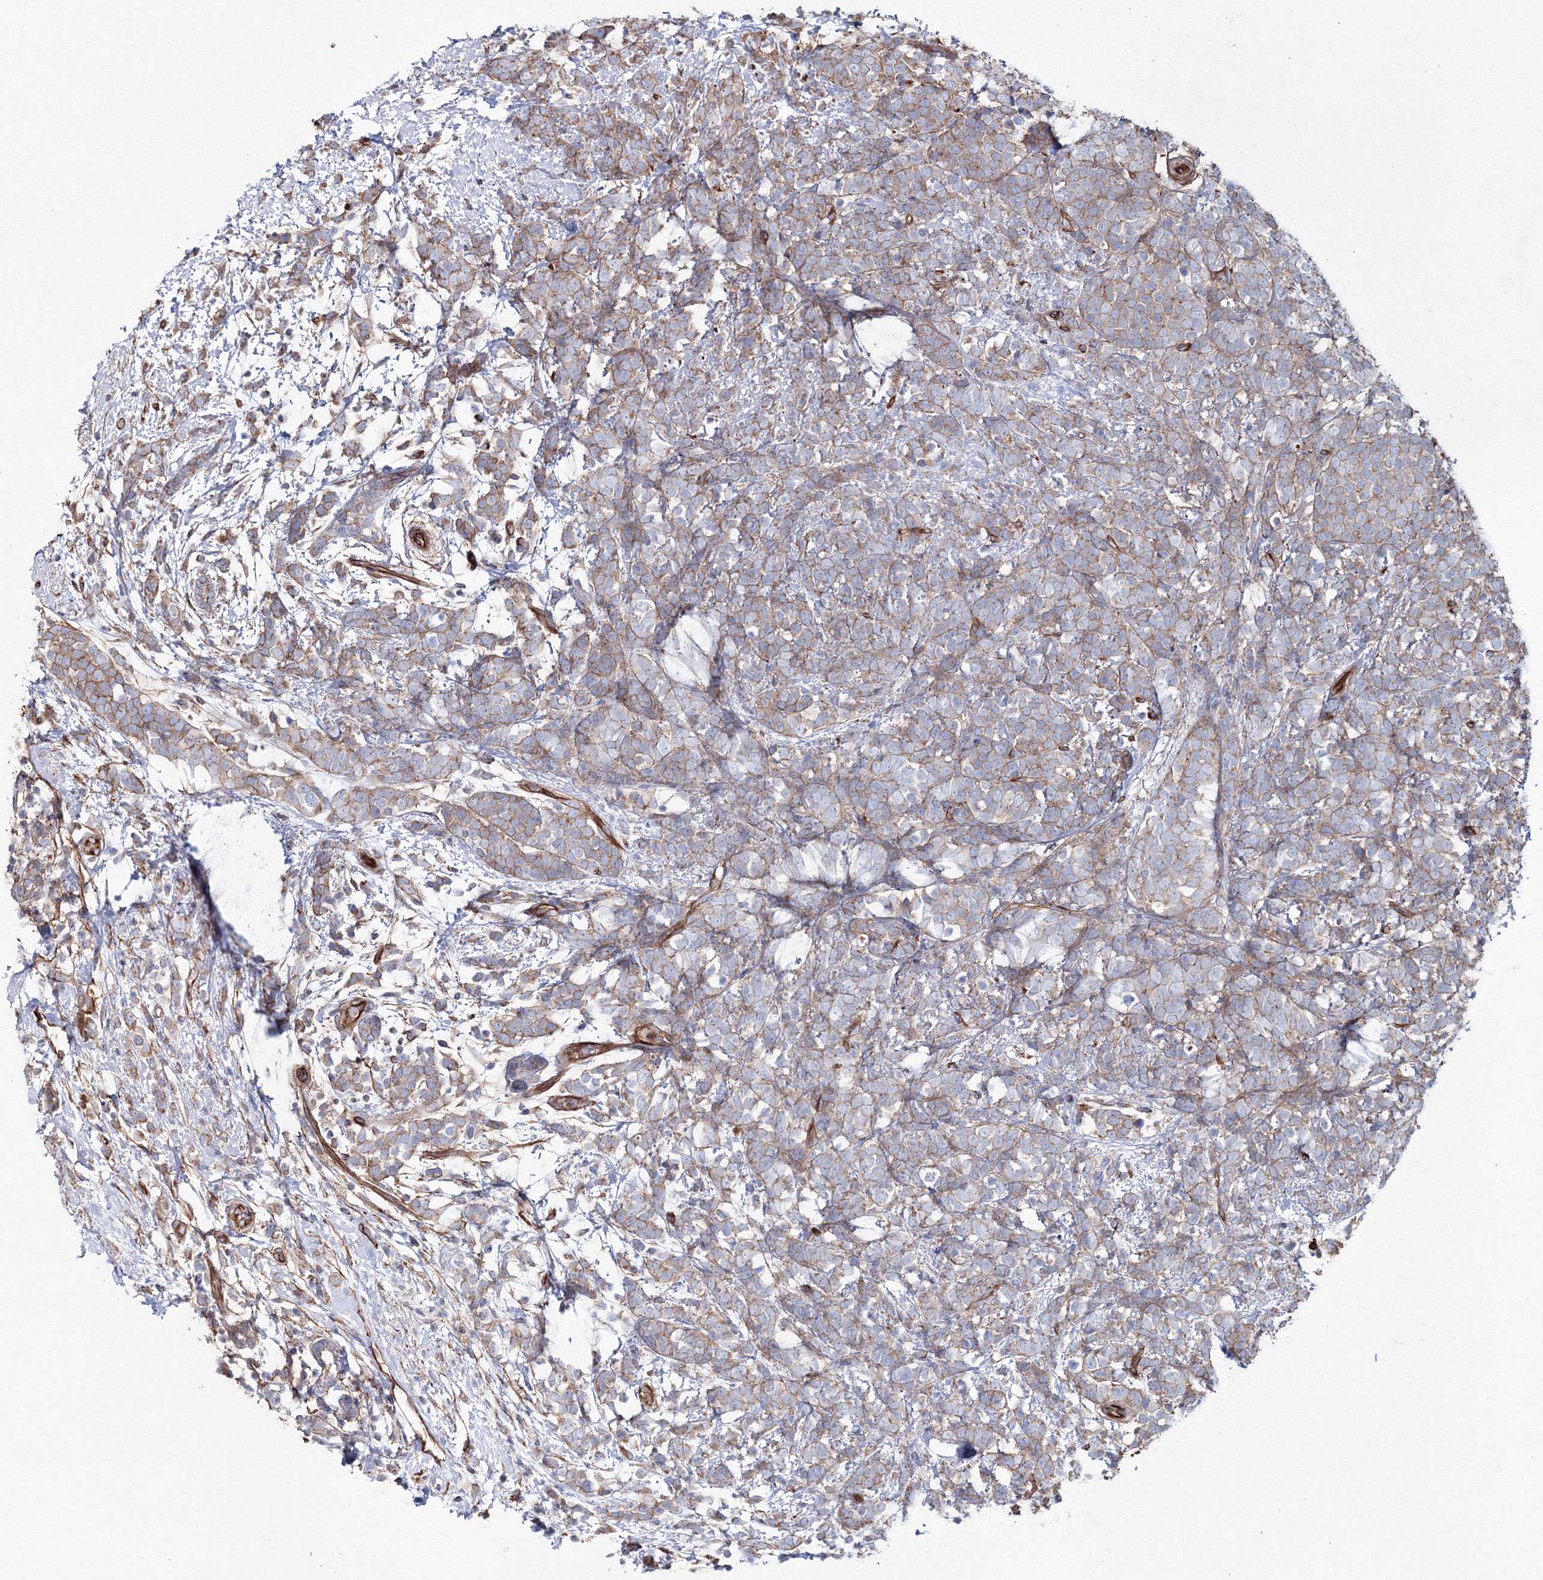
{"staining": {"intensity": "weak", "quantity": ">75%", "location": "cytoplasmic/membranous"}, "tissue": "breast cancer", "cell_type": "Tumor cells", "image_type": "cancer", "snomed": [{"axis": "morphology", "description": "Lobular carcinoma"}, {"axis": "topography", "description": "Breast"}], "caption": "Tumor cells exhibit low levels of weak cytoplasmic/membranous expression in approximately >75% of cells in human breast lobular carcinoma. The protein of interest is shown in brown color, while the nuclei are stained blue.", "gene": "ANKRD37", "patient": {"sex": "female", "age": 58}}